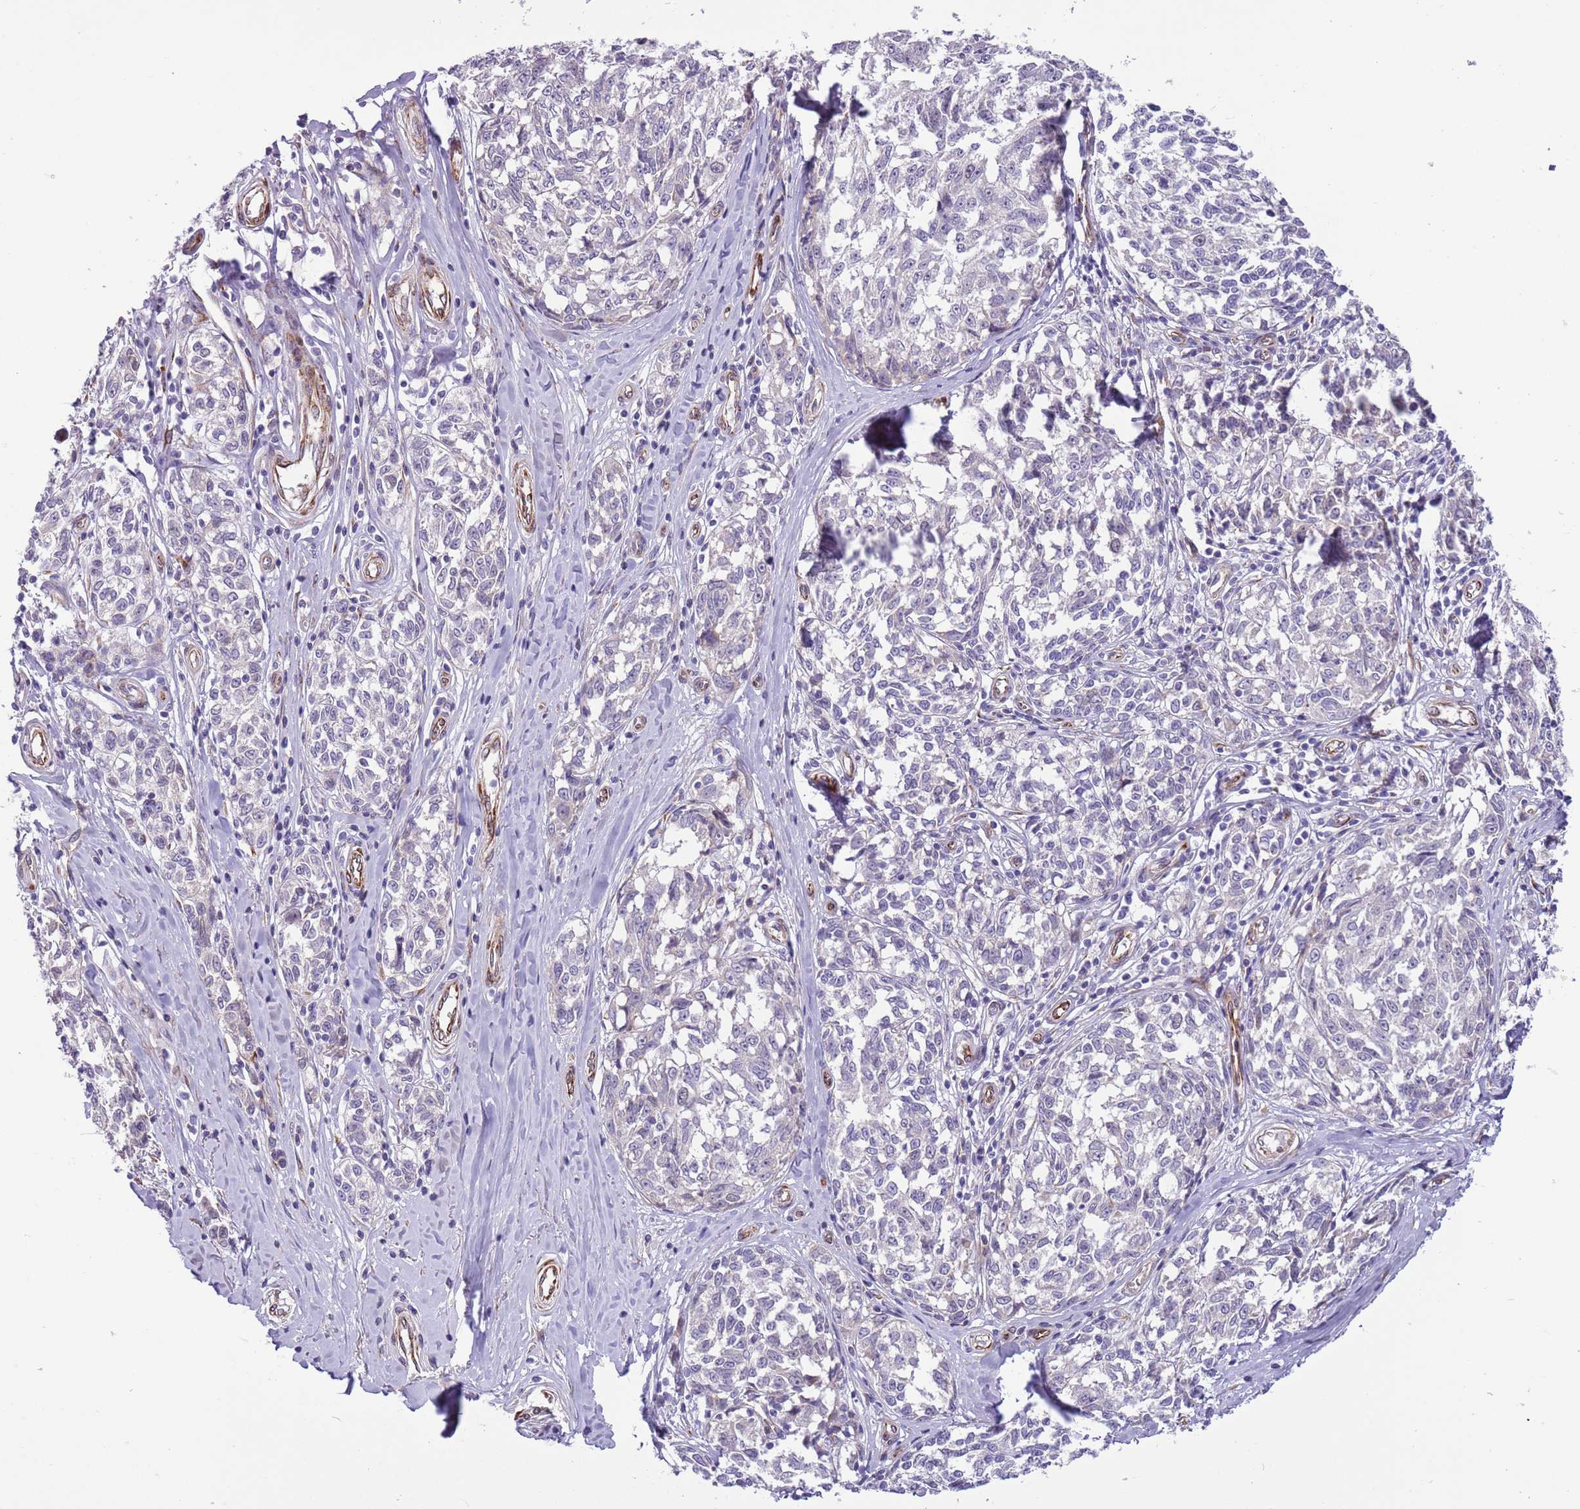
{"staining": {"intensity": "negative", "quantity": "none", "location": "none"}, "tissue": "melanoma", "cell_type": "Tumor cells", "image_type": "cancer", "snomed": [{"axis": "morphology", "description": "Normal tissue, NOS"}, {"axis": "morphology", "description": "Malignant melanoma, NOS"}, {"axis": "topography", "description": "Skin"}], "caption": "Immunohistochemistry (IHC) histopathology image of neoplastic tissue: human malignant melanoma stained with DAB reveals no significant protein staining in tumor cells.", "gene": "MRPL32", "patient": {"sex": "female", "age": 64}}